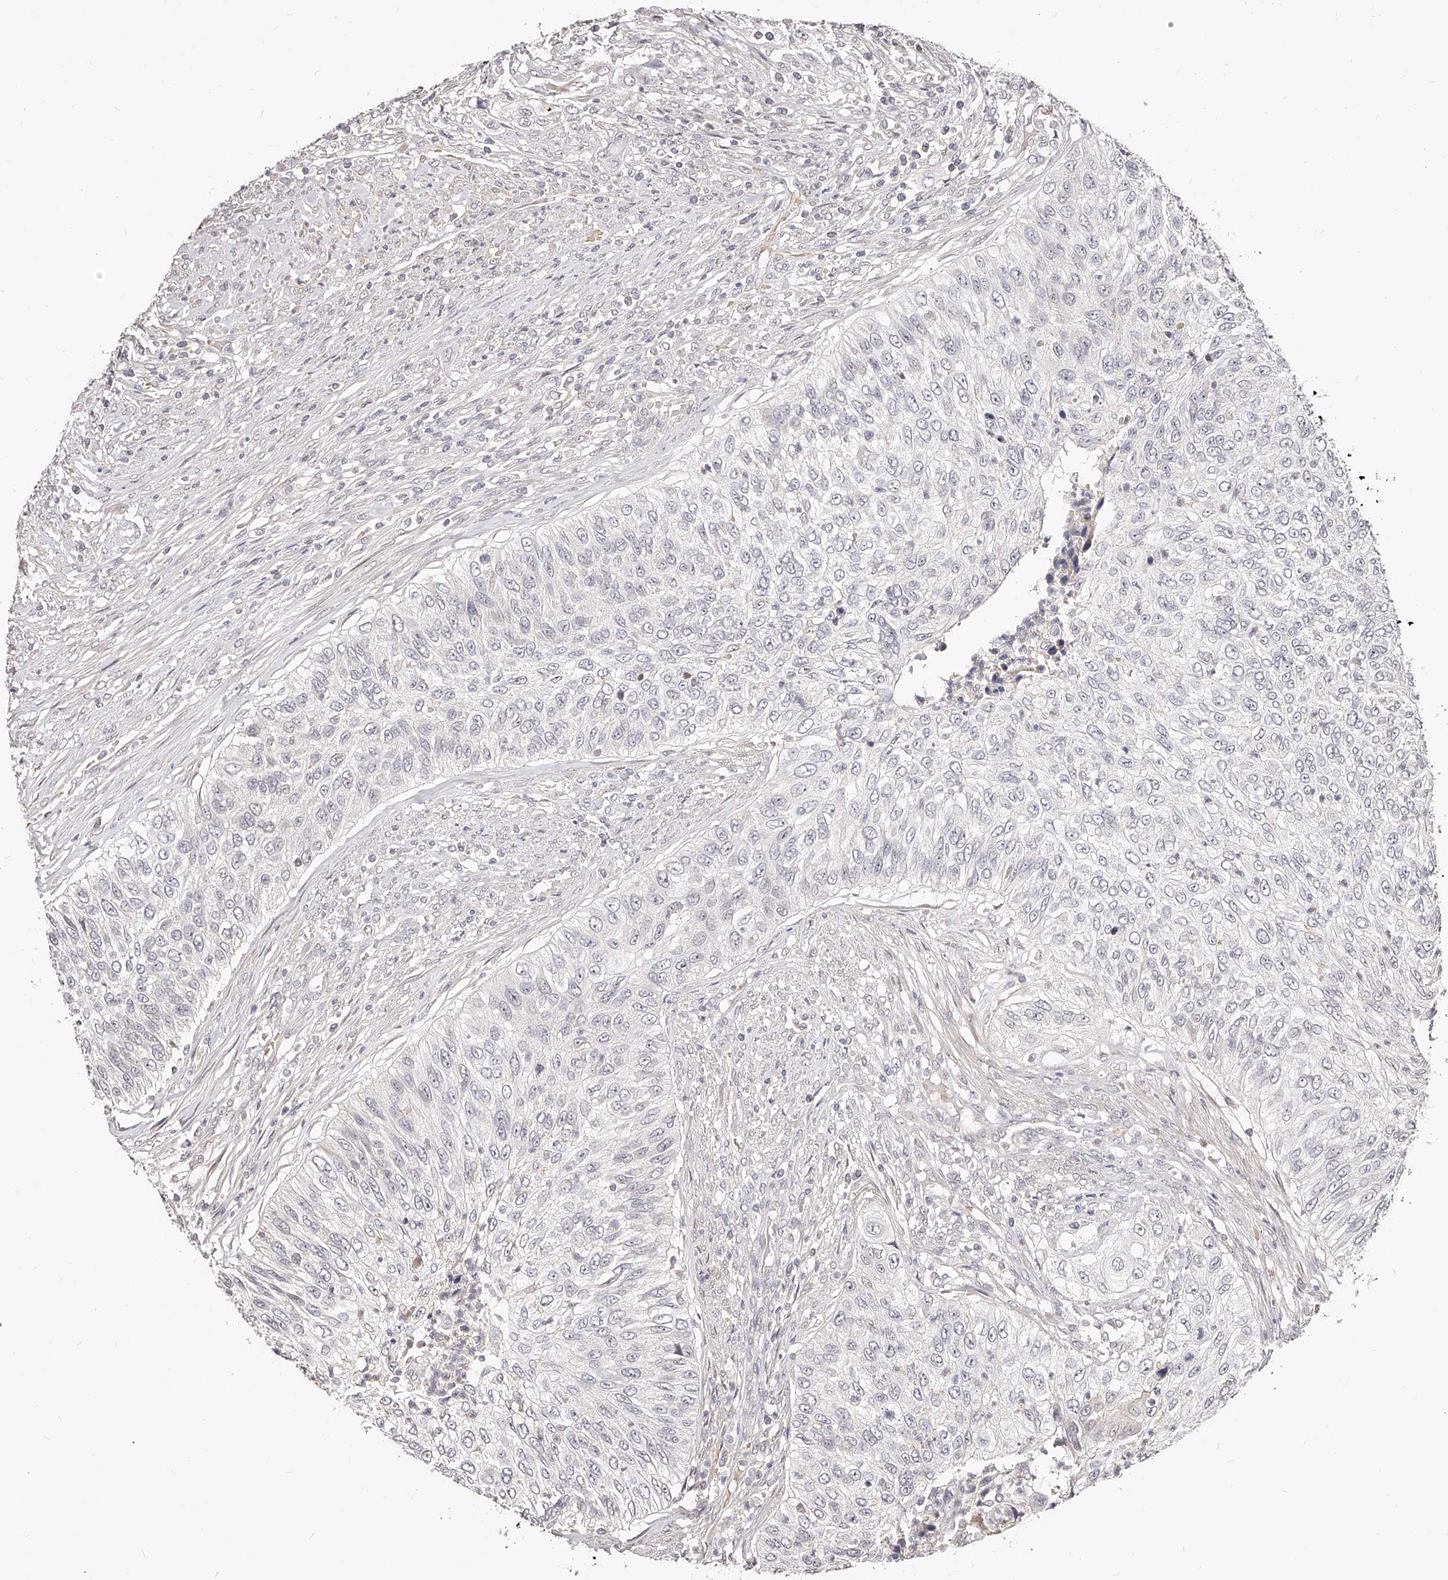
{"staining": {"intensity": "negative", "quantity": "none", "location": "none"}, "tissue": "urothelial cancer", "cell_type": "Tumor cells", "image_type": "cancer", "snomed": [{"axis": "morphology", "description": "Urothelial carcinoma, High grade"}, {"axis": "topography", "description": "Urinary bladder"}], "caption": "This photomicrograph is of urothelial cancer stained with immunohistochemistry (IHC) to label a protein in brown with the nuclei are counter-stained blue. There is no positivity in tumor cells.", "gene": "ZNF789", "patient": {"sex": "female", "age": 60}}